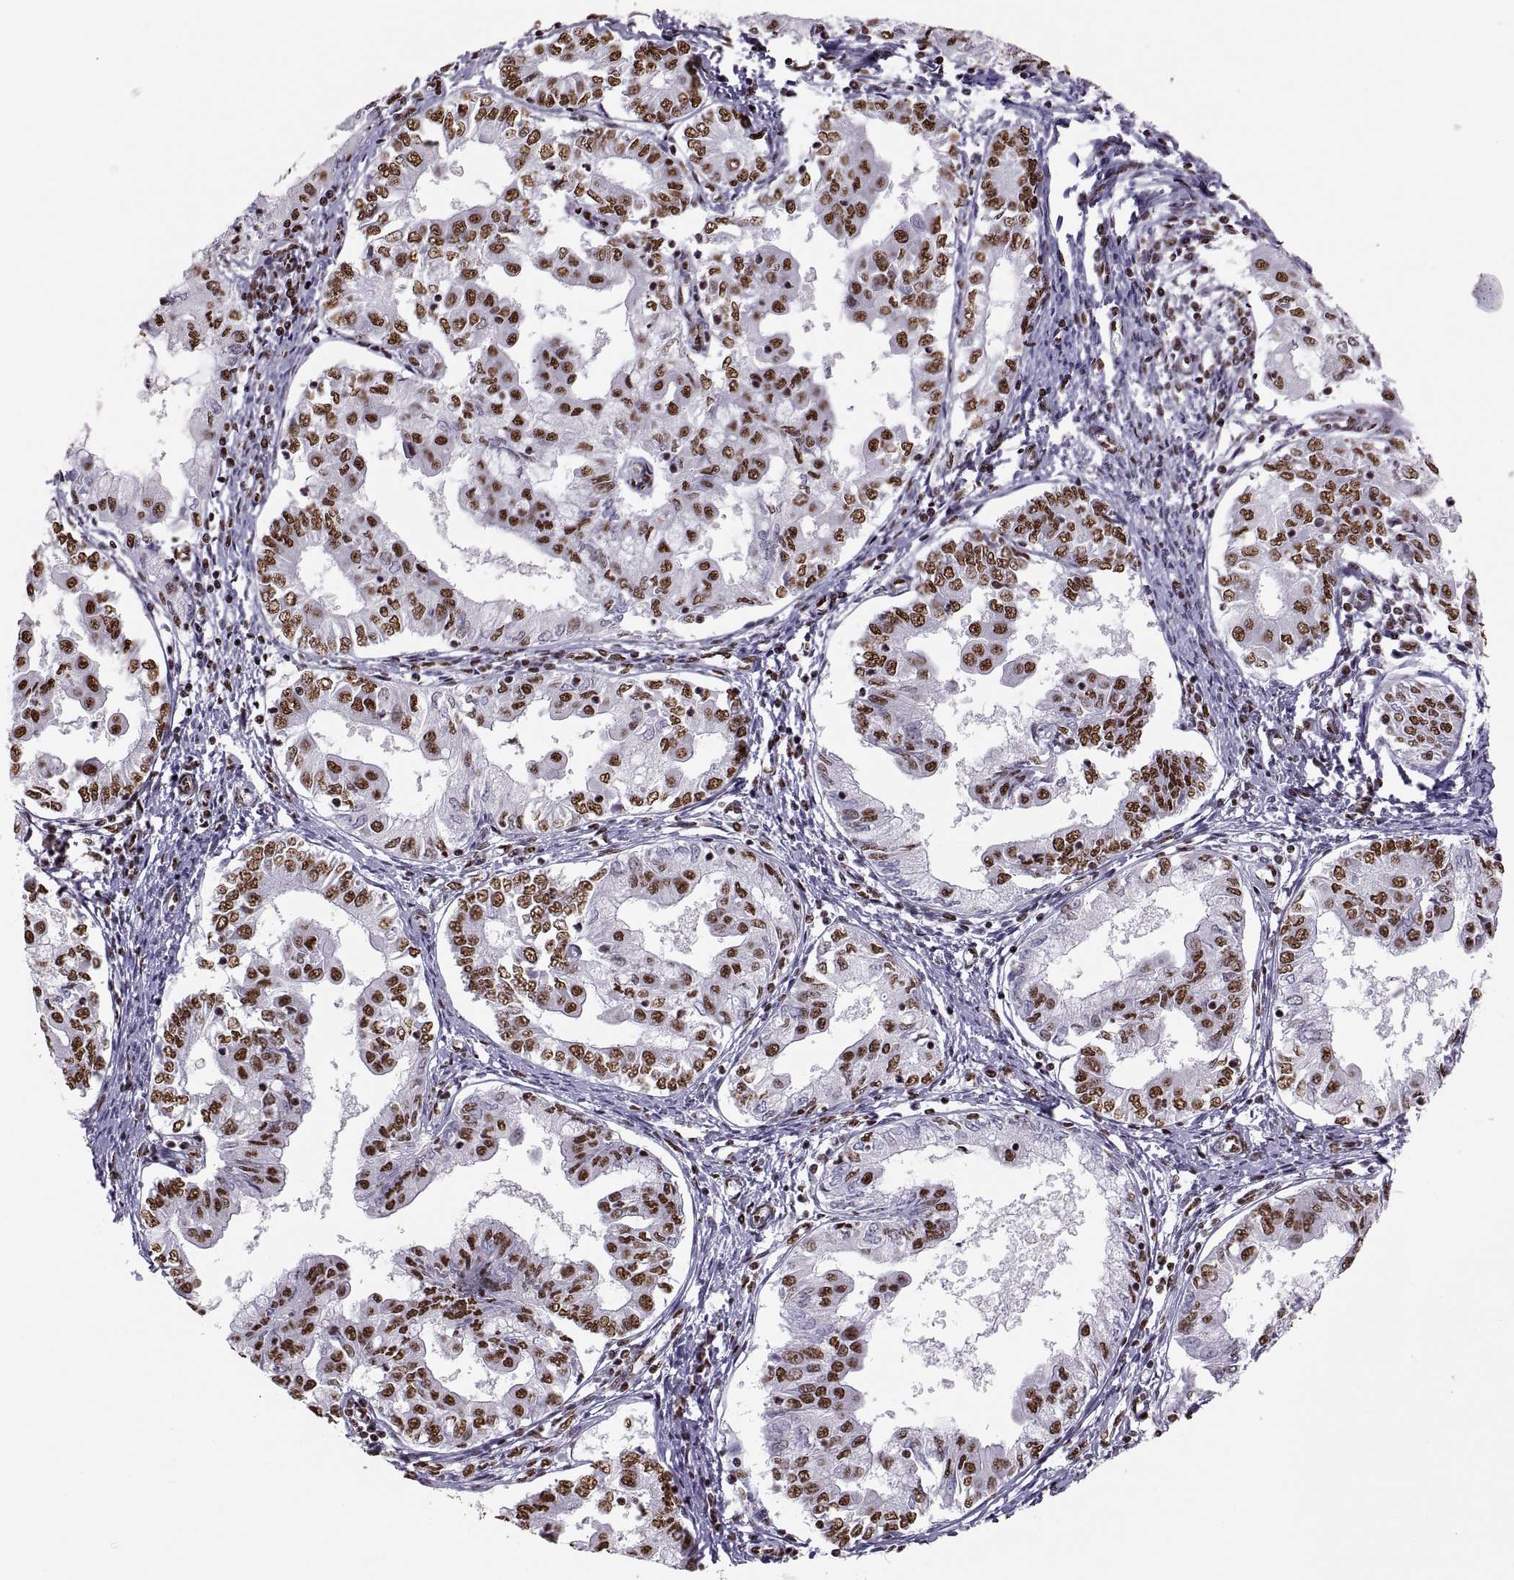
{"staining": {"intensity": "strong", "quantity": ">75%", "location": "nuclear"}, "tissue": "endometrial cancer", "cell_type": "Tumor cells", "image_type": "cancer", "snomed": [{"axis": "morphology", "description": "Adenocarcinoma, NOS"}, {"axis": "topography", "description": "Endometrium"}], "caption": "Protein expression analysis of endometrial cancer shows strong nuclear positivity in approximately >75% of tumor cells. Using DAB (3,3'-diaminobenzidine) (brown) and hematoxylin (blue) stains, captured at high magnification using brightfield microscopy.", "gene": "SNAI1", "patient": {"sex": "female", "age": 68}}